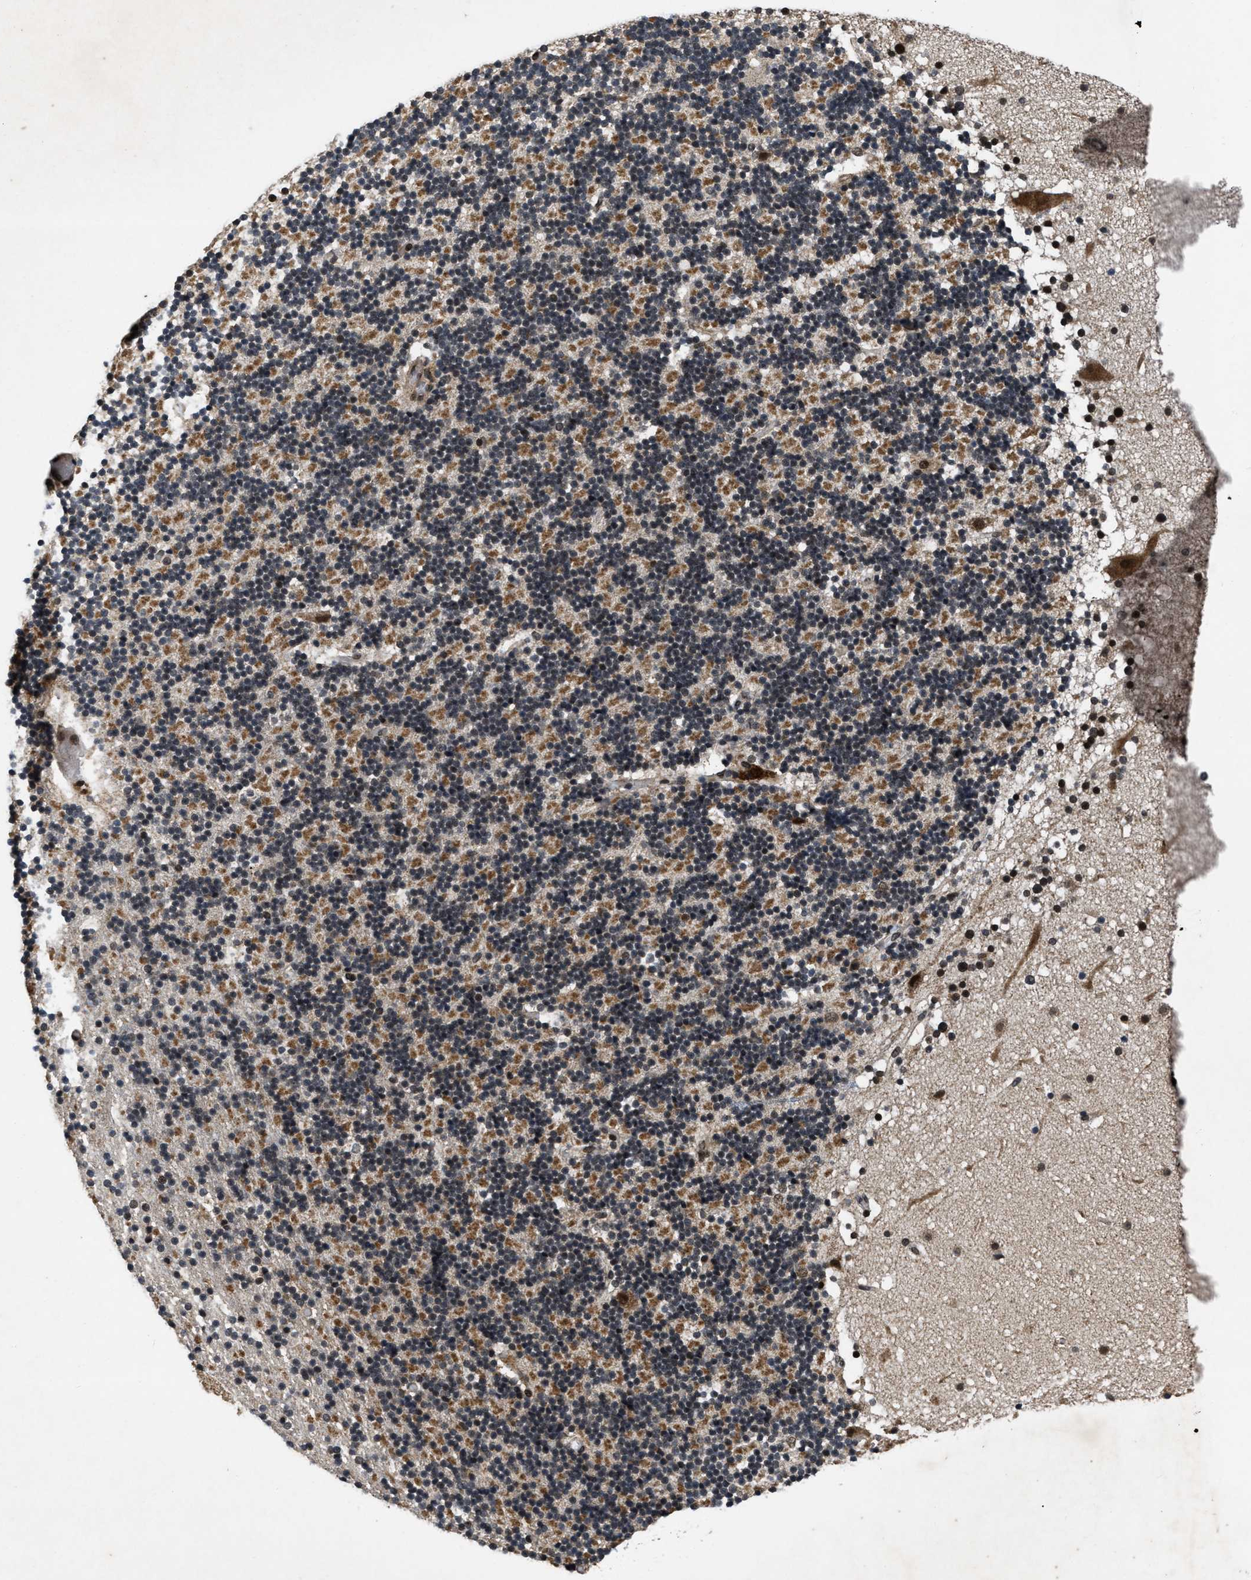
{"staining": {"intensity": "moderate", "quantity": "25%-75%", "location": "cytoplasmic/membranous,nuclear"}, "tissue": "cerebellum", "cell_type": "Cells in granular layer", "image_type": "normal", "snomed": [{"axis": "morphology", "description": "Normal tissue, NOS"}, {"axis": "topography", "description": "Cerebellum"}], "caption": "High-magnification brightfield microscopy of normal cerebellum stained with DAB (3,3'-diaminobenzidine) (brown) and counterstained with hematoxylin (blue). cells in granular layer exhibit moderate cytoplasmic/membranous,nuclear positivity is appreciated in approximately25%-75% of cells.", "gene": "ZNHIT1", "patient": {"sex": "male", "age": 57}}